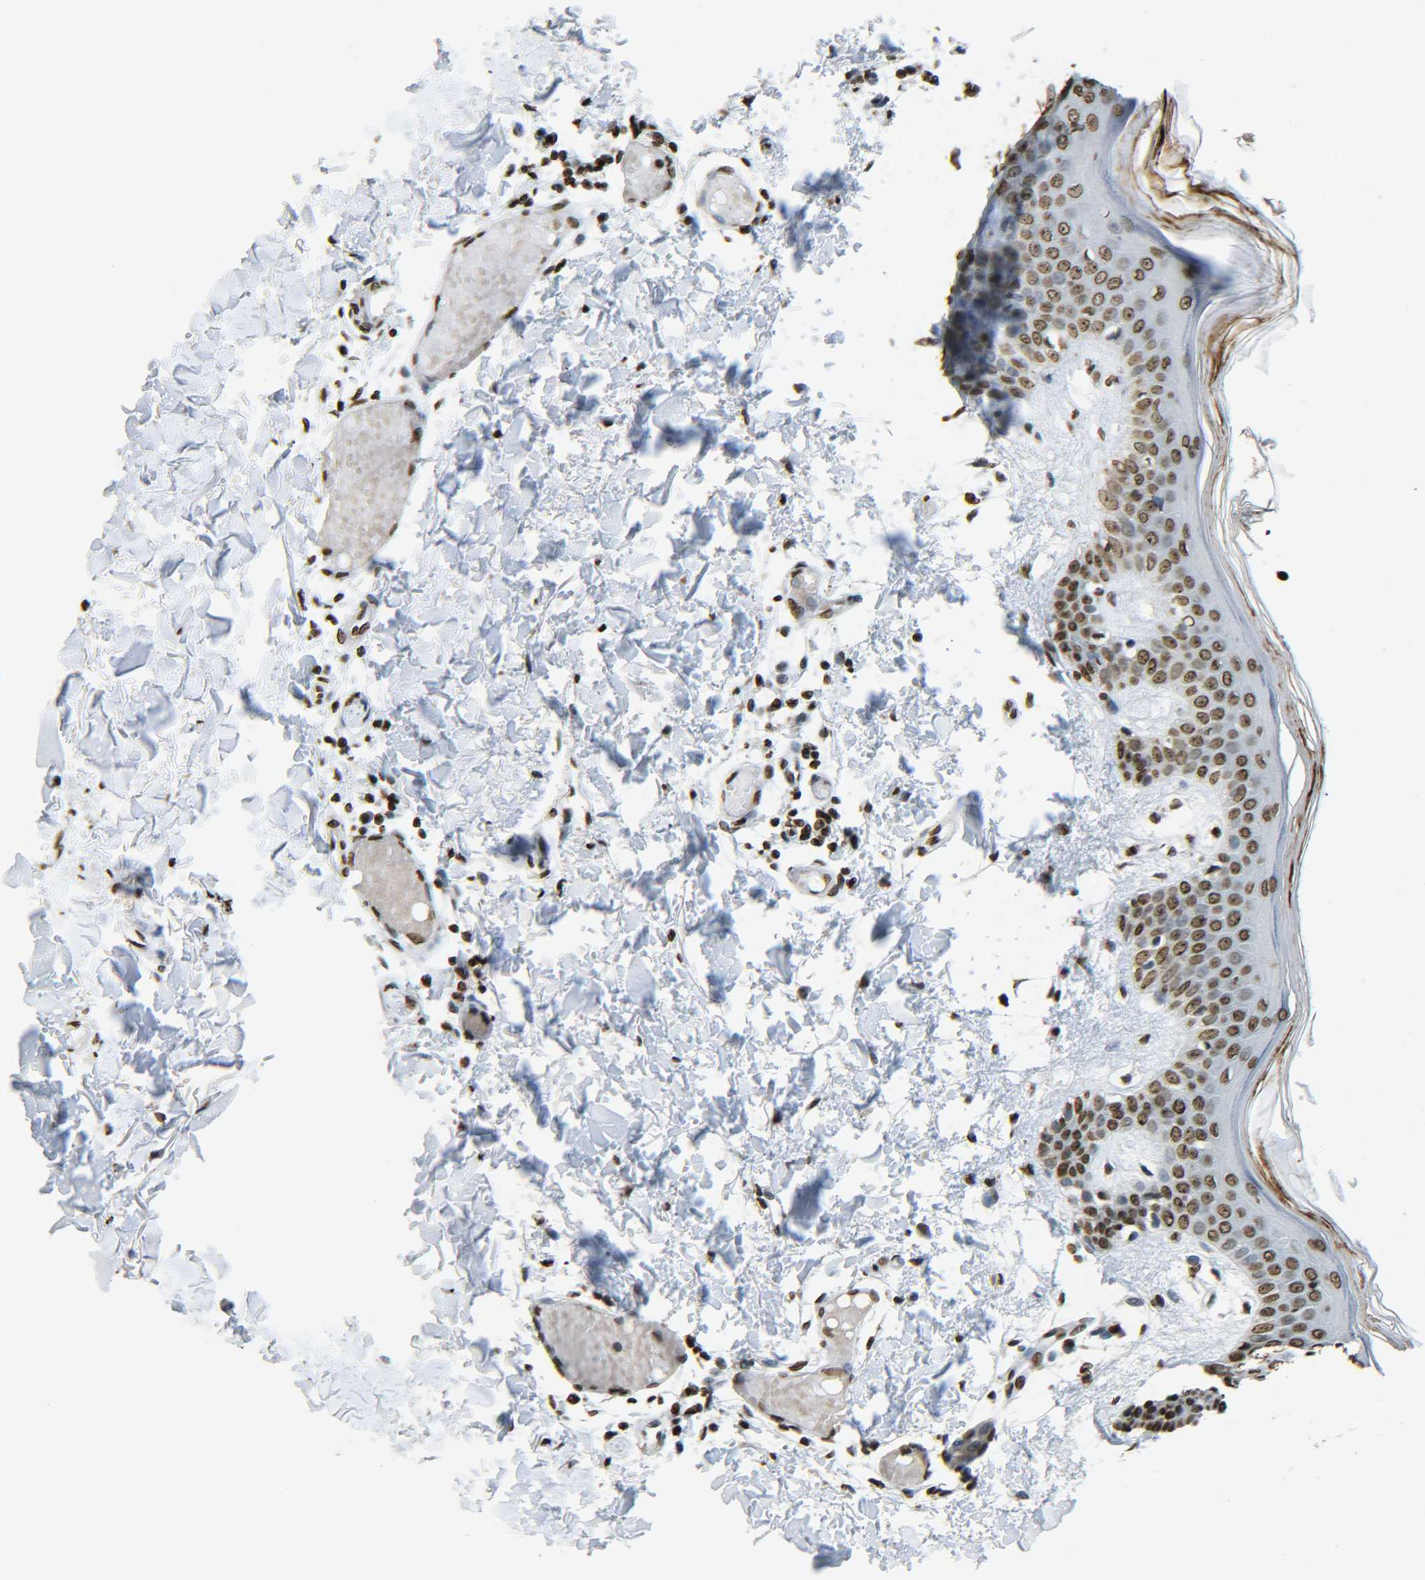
{"staining": {"intensity": "strong", "quantity": ">75%", "location": "nuclear"}, "tissue": "skin", "cell_type": "Fibroblasts", "image_type": "normal", "snomed": [{"axis": "morphology", "description": "Normal tissue, NOS"}, {"axis": "topography", "description": "Skin"}], "caption": "Fibroblasts reveal high levels of strong nuclear positivity in about >75% of cells in benign skin. (brown staining indicates protein expression, while blue staining denotes nuclei).", "gene": "H4C16", "patient": {"sex": "male", "age": 53}}